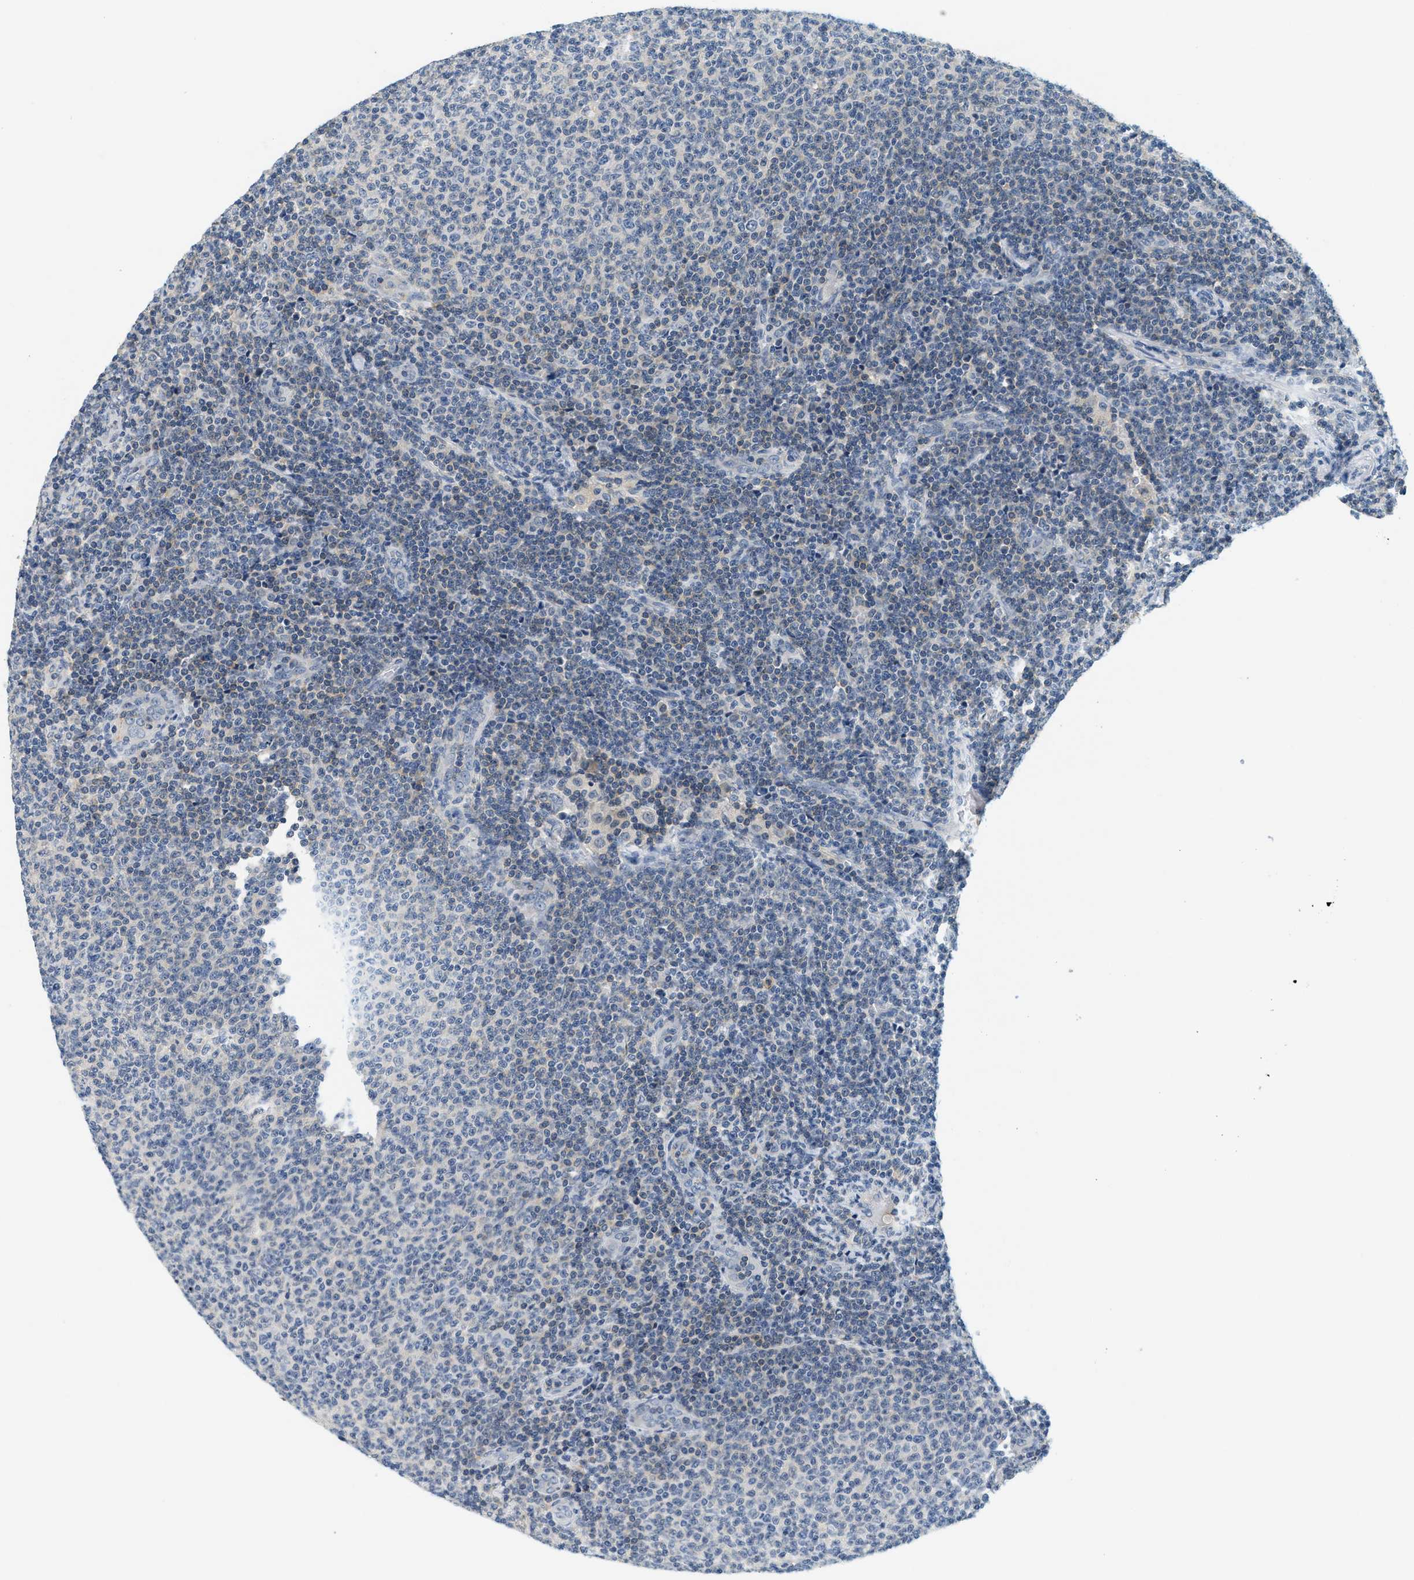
{"staining": {"intensity": "weak", "quantity": "<25%", "location": "cytoplasmic/membranous"}, "tissue": "lymphoma", "cell_type": "Tumor cells", "image_type": "cancer", "snomed": [{"axis": "morphology", "description": "Malignant lymphoma, non-Hodgkin's type, Low grade"}, {"axis": "topography", "description": "Lymph node"}], "caption": "Immunohistochemistry of lymphoma shows no positivity in tumor cells.", "gene": "RASGRP2", "patient": {"sex": "male", "age": 66}}